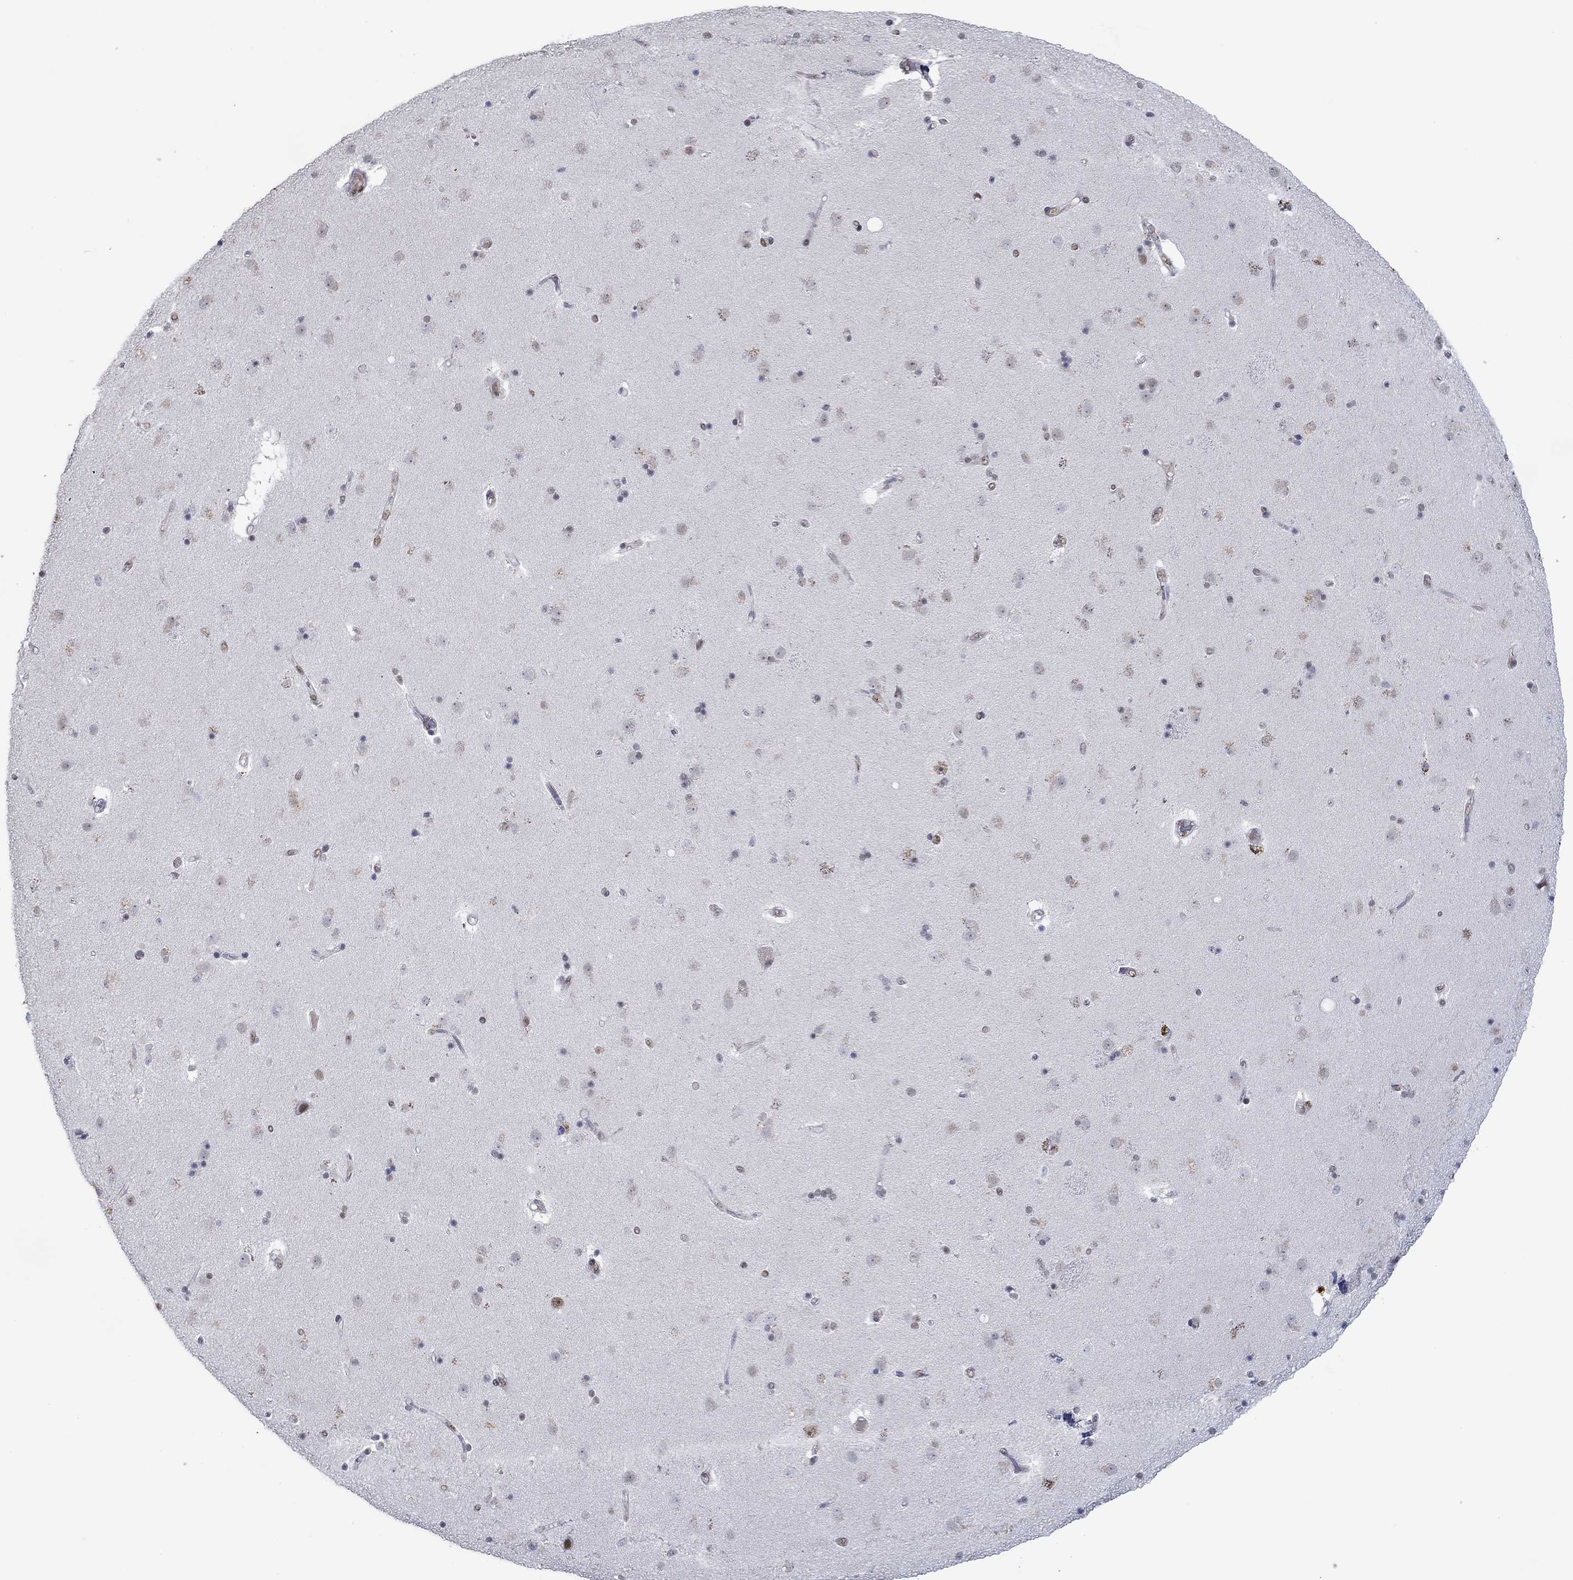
{"staining": {"intensity": "negative", "quantity": "none", "location": "none"}, "tissue": "caudate", "cell_type": "Glial cells", "image_type": "normal", "snomed": [{"axis": "morphology", "description": "Normal tissue, NOS"}, {"axis": "topography", "description": "Lateral ventricle wall"}], "caption": "The immunohistochemistry (IHC) histopathology image has no significant positivity in glial cells of caudate. (Brightfield microscopy of DAB IHC at high magnification).", "gene": "GATA2", "patient": {"sex": "female", "age": 71}}